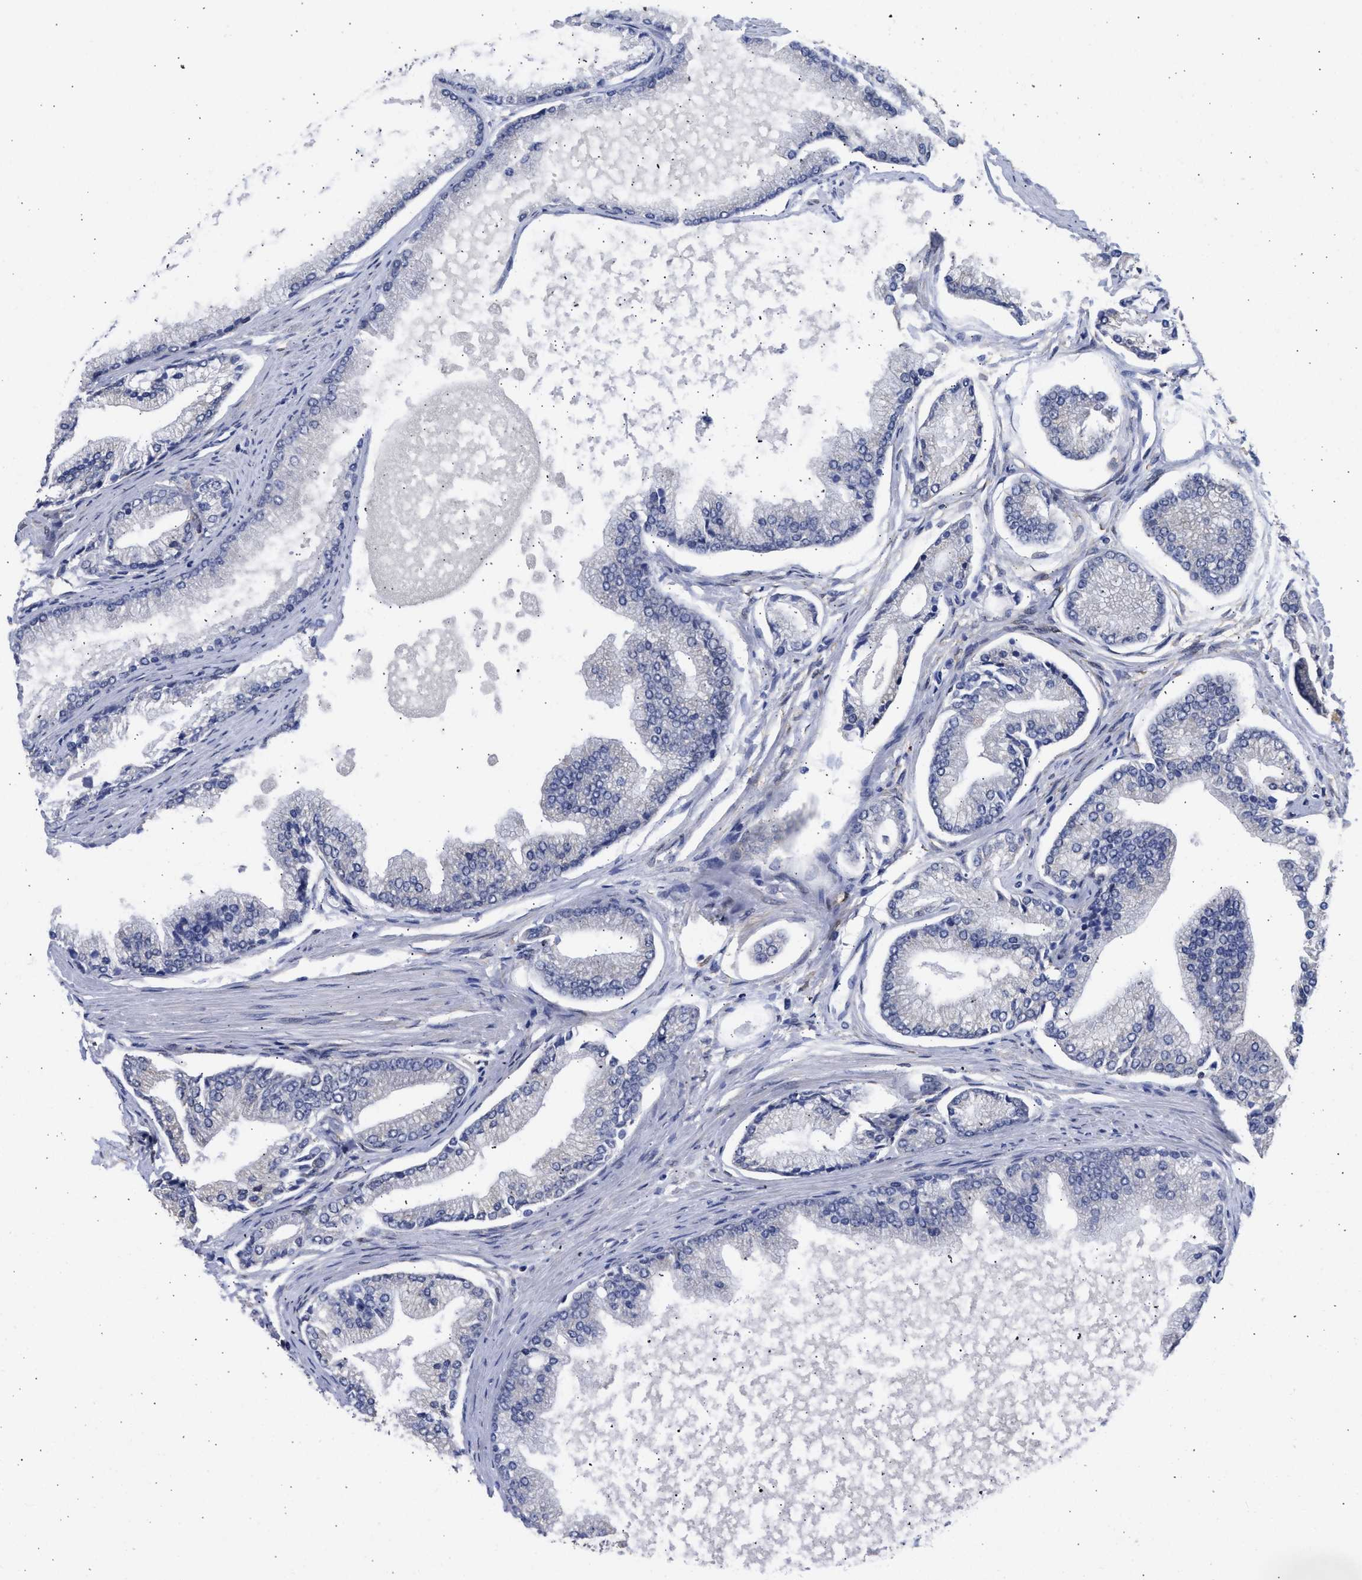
{"staining": {"intensity": "negative", "quantity": "none", "location": "none"}, "tissue": "prostate cancer", "cell_type": "Tumor cells", "image_type": "cancer", "snomed": [{"axis": "morphology", "description": "Adenocarcinoma, High grade"}, {"axis": "topography", "description": "Prostate"}], "caption": "A high-resolution histopathology image shows immunohistochemistry staining of prostate high-grade adenocarcinoma, which displays no significant expression in tumor cells. Nuclei are stained in blue.", "gene": "DNAJC1", "patient": {"sex": "male", "age": 61}}